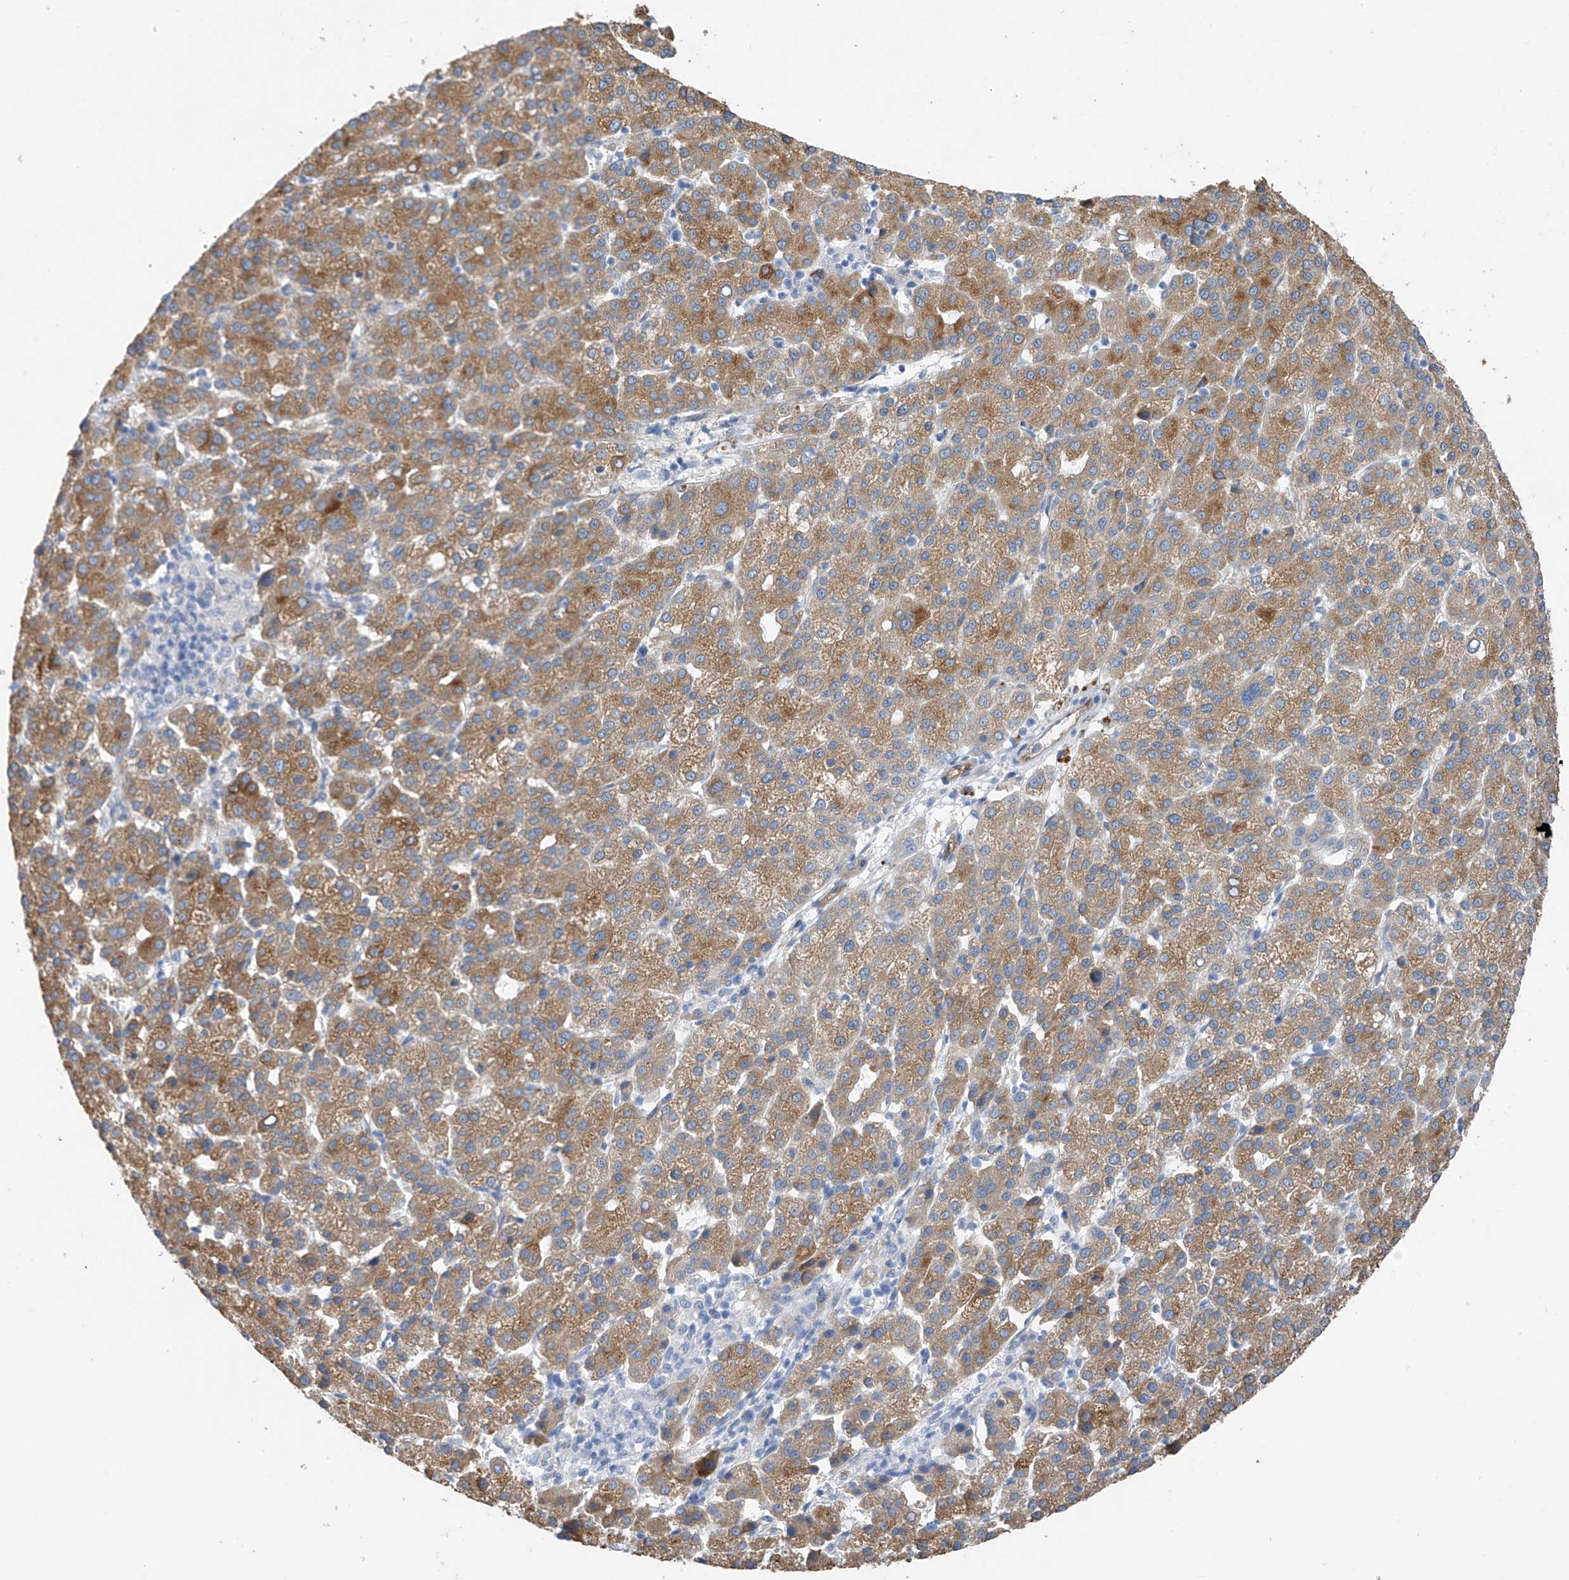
{"staining": {"intensity": "moderate", "quantity": ">75%", "location": "cytoplasmic/membranous"}, "tissue": "liver cancer", "cell_type": "Tumor cells", "image_type": "cancer", "snomed": [{"axis": "morphology", "description": "Carcinoma, Hepatocellular, NOS"}, {"axis": "topography", "description": "Liver"}], "caption": "Immunohistochemical staining of liver hepatocellular carcinoma displays medium levels of moderate cytoplasmic/membranous expression in about >75% of tumor cells.", "gene": "ITGA9", "patient": {"sex": "female", "age": 58}}